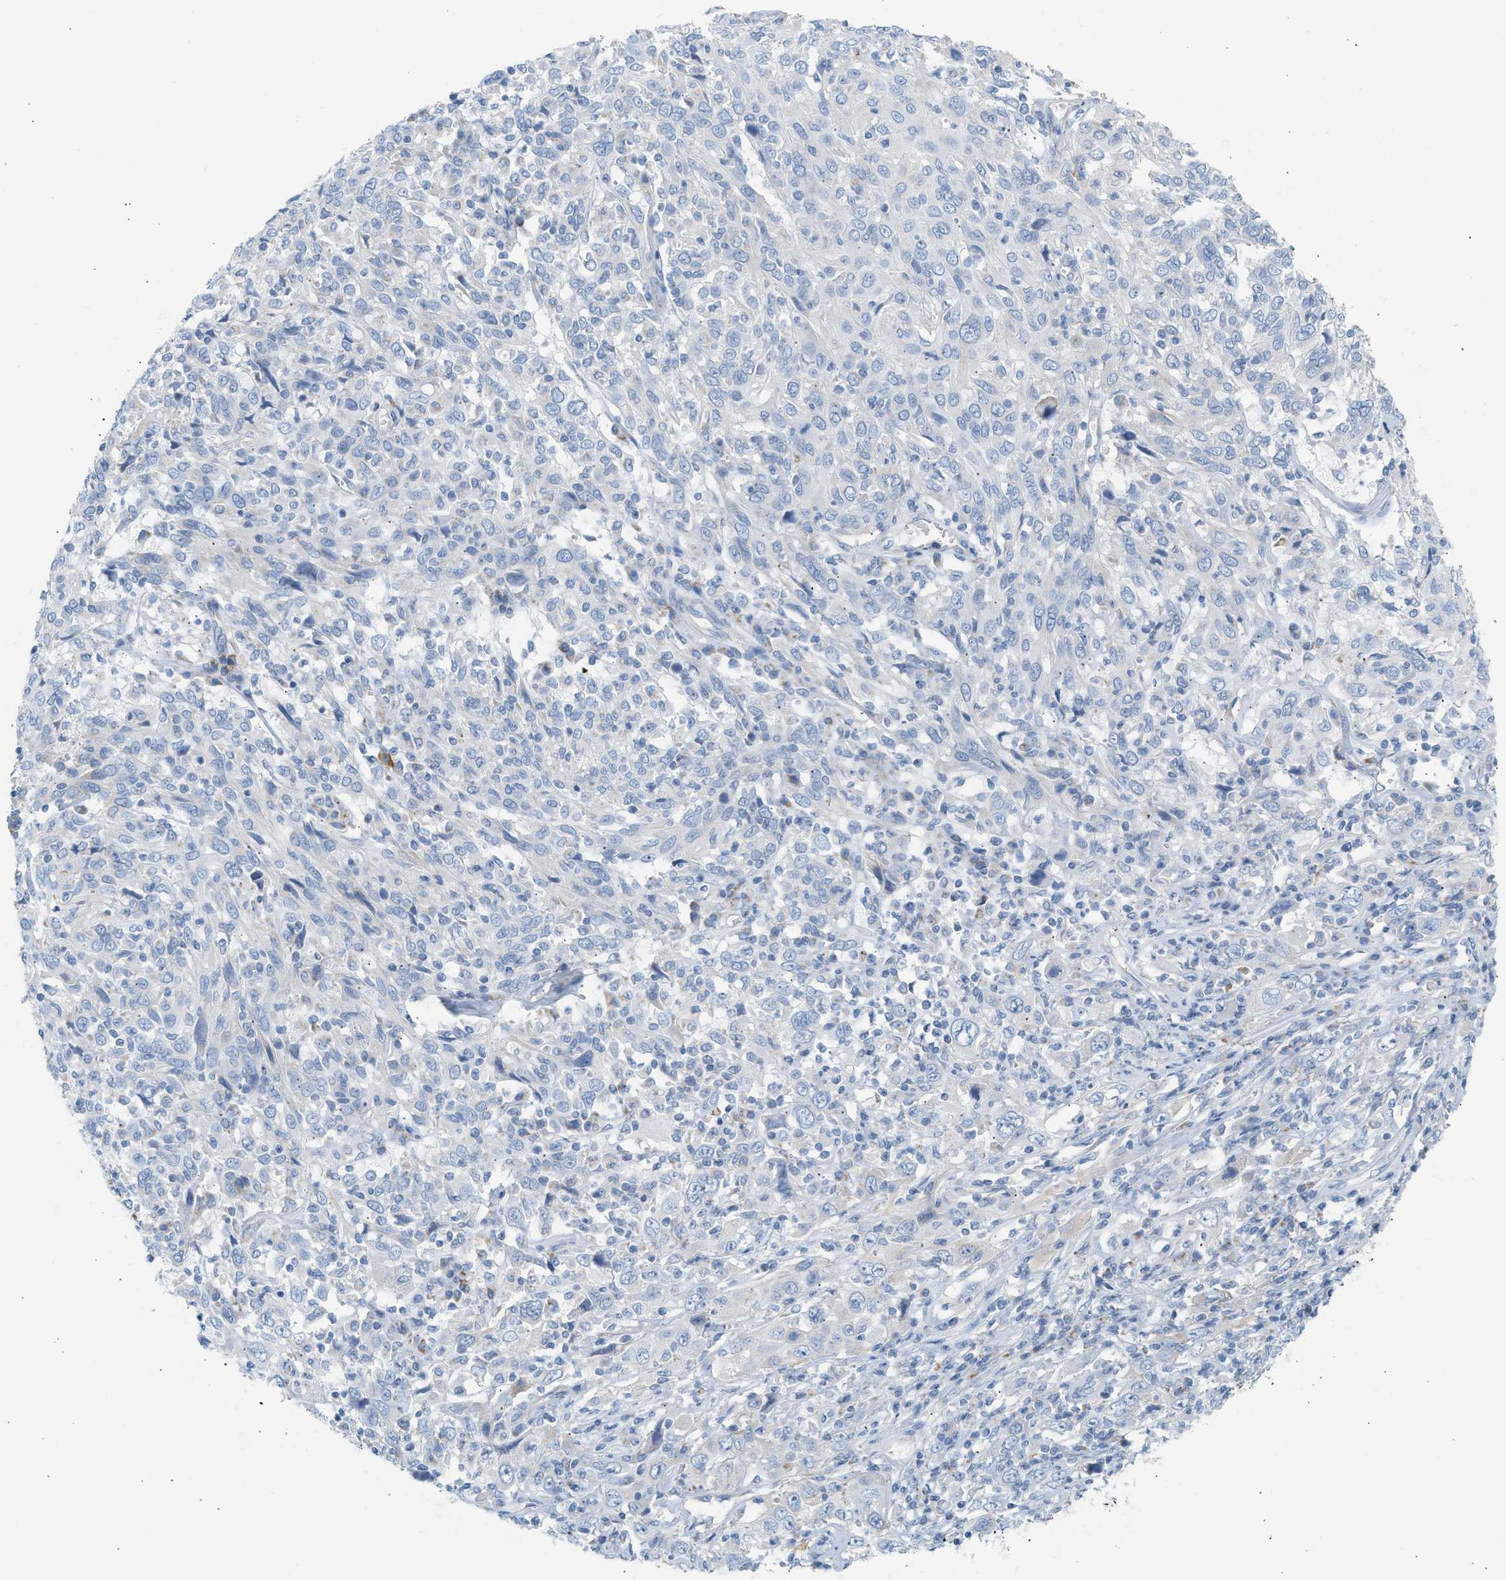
{"staining": {"intensity": "negative", "quantity": "none", "location": "none"}, "tissue": "cervical cancer", "cell_type": "Tumor cells", "image_type": "cancer", "snomed": [{"axis": "morphology", "description": "Squamous cell carcinoma, NOS"}, {"axis": "topography", "description": "Cervix"}], "caption": "Immunohistochemistry (IHC) micrograph of neoplastic tissue: cervical cancer (squamous cell carcinoma) stained with DAB (3,3'-diaminobenzidine) demonstrates no significant protein expression in tumor cells.", "gene": "NDUFS8", "patient": {"sex": "female", "age": 46}}